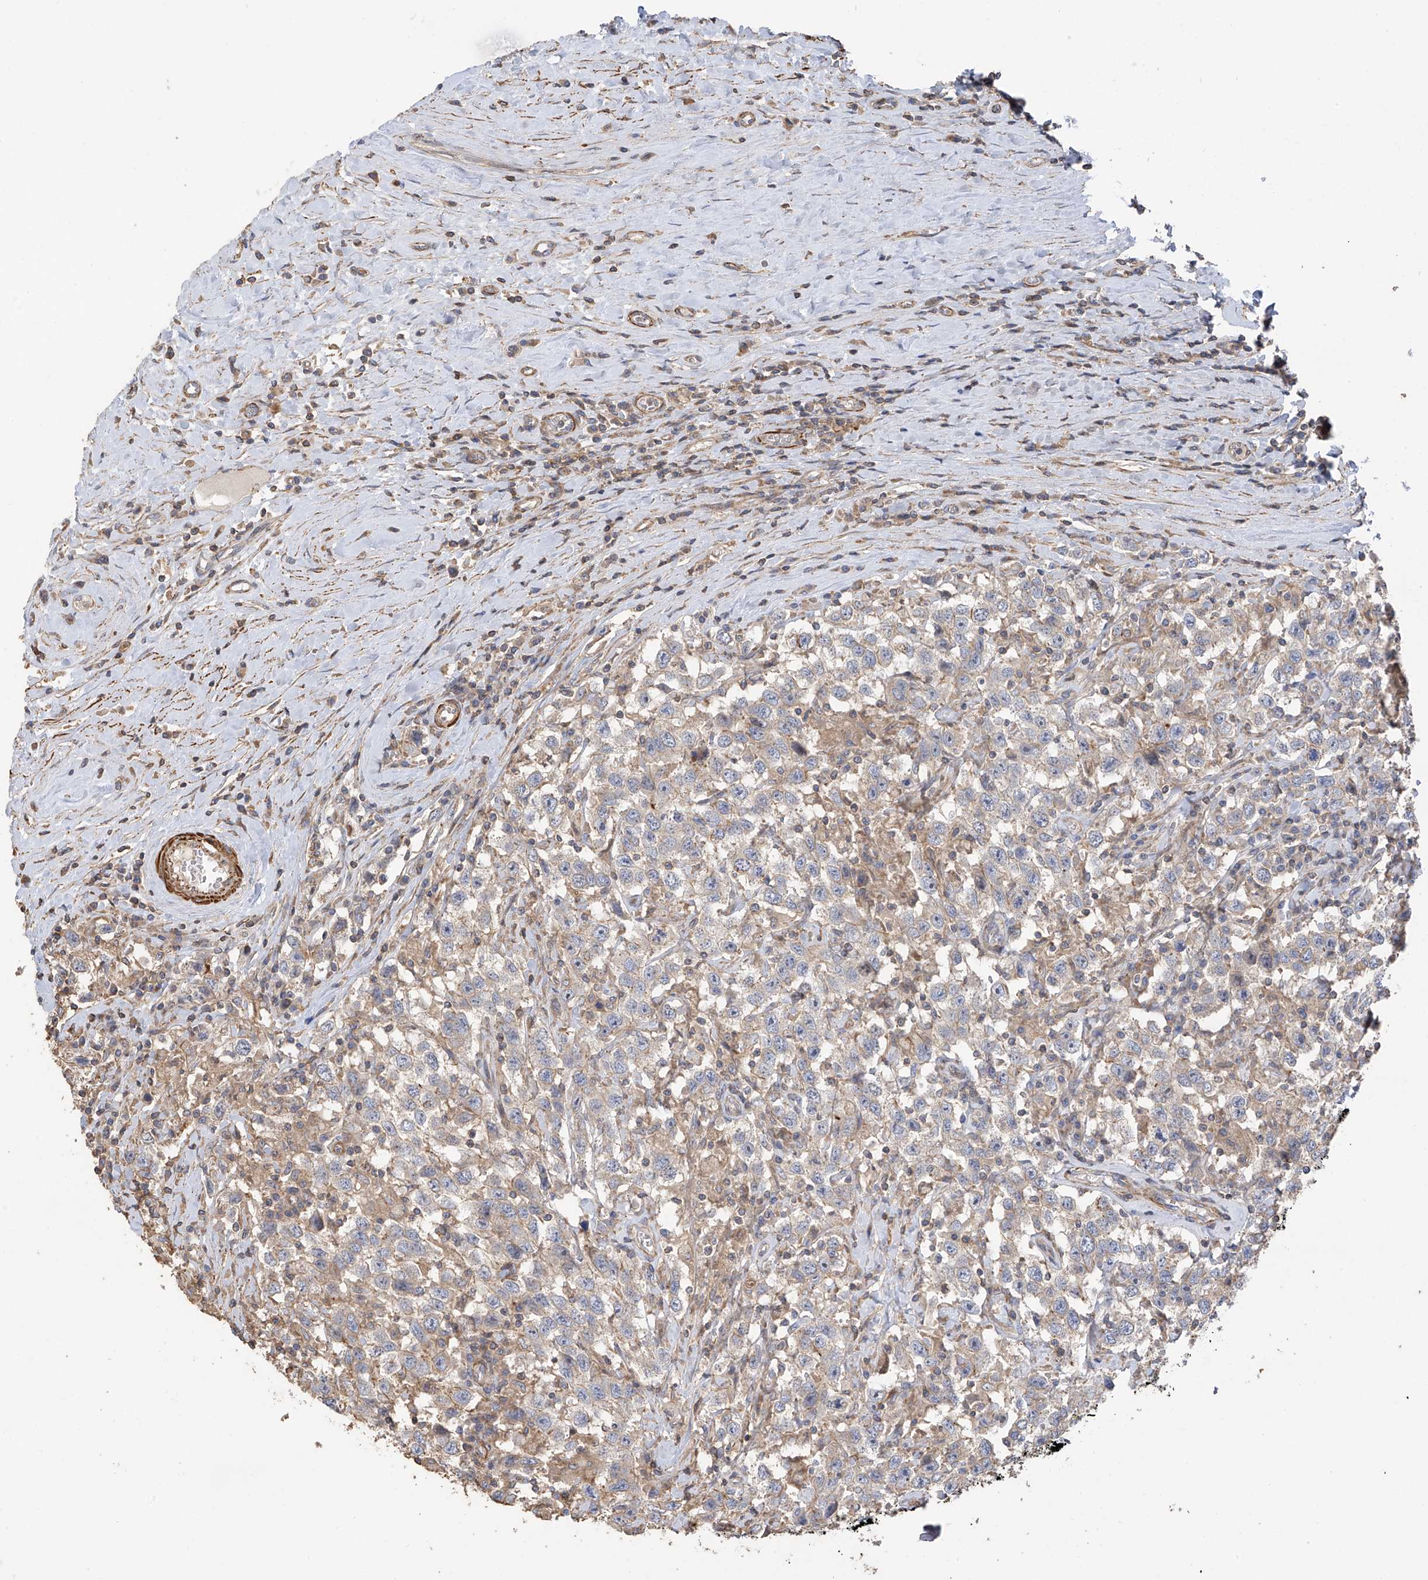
{"staining": {"intensity": "weak", "quantity": "<25%", "location": "cytoplasmic/membranous"}, "tissue": "testis cancer", "cell_type": "Tumor cells", "image_type": "cancer", "snomed": [{"axis": "morphology", "description": "Seminoma, NOS"}, {"axis": "topography", "description": "Testis"}], "caption": "Image shows no significant protein expression in tumor cells of seminoma (testis). (Brightfield microscopy of DAB (3,3'-diaminobenzidine) immunohistochemistry at high magnification).", "gene": "SLC43A3", "patient": {"sex": "male", "age": 41}}